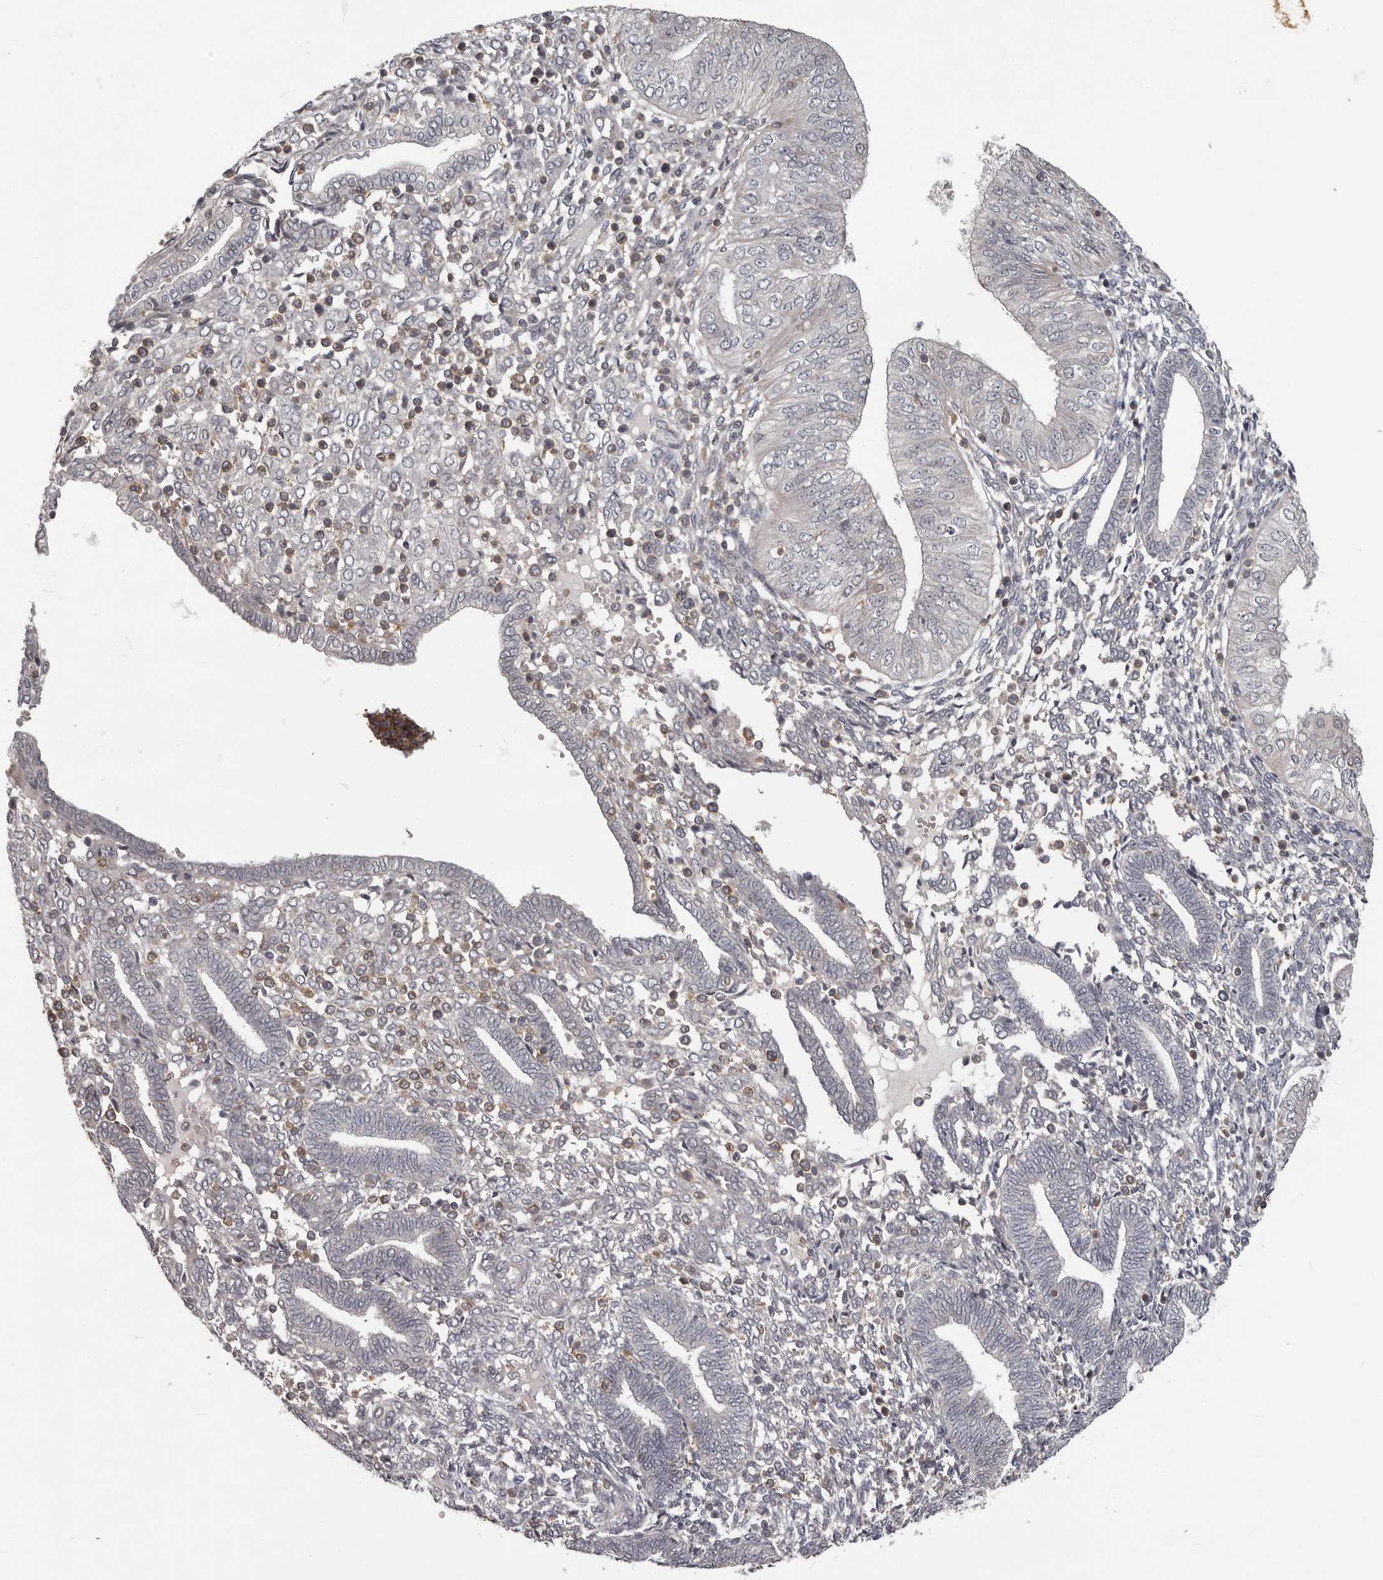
{"staining": {"intensity": "negative", "quantity": "none", "location": "none"}, "tissue": "endometrial cancer", "cell_type": "Tumor cells", "image_type": "cancer", "snomed": [{"axis": "morphology", "description": "Normal tissue, NOS"}, {"axis": "morphology", "description": "Adenocarcinoma, NOS"}, {"axis": "topography", "description": "Endometrium"}], "caption": "Immunohistochemical staining of adenocarcinoma (endometrial) reveals no significant positivity in tumor cells.", "gene": "ANKRD44", "patient": {"sex": "female", "age": 53}}